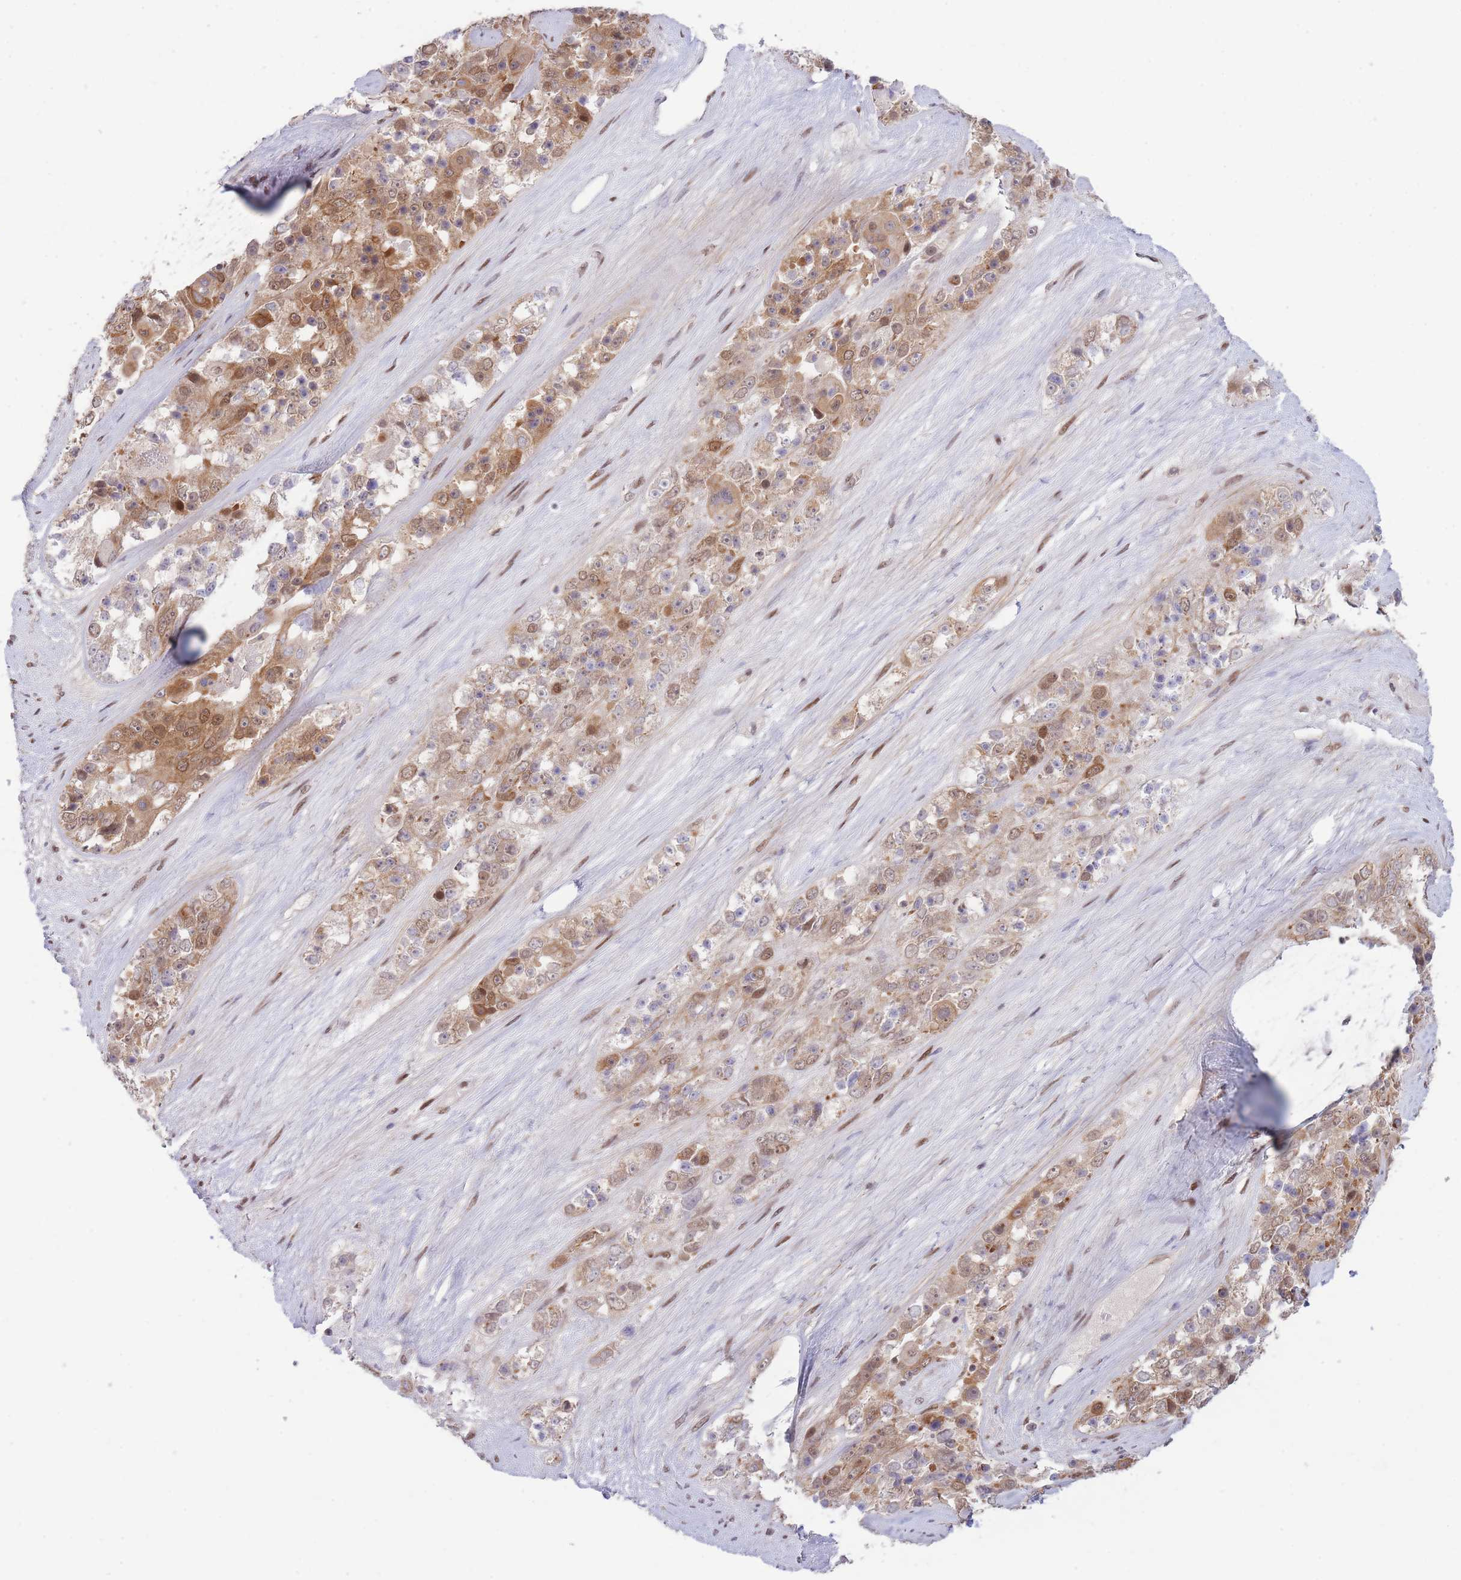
{"staining": {"intensity": "moderate", "quantity": ">75%", "location": "cytoplasmic/membranous,nuclear"}, "tissue": "ovarian cancer", "cell_type": "Tumor cells", "image_type": "cancer", "snomed": [{"axis": "morphology", "description": "Carcinoma, endometroid"}, {"axis": "topography", "description": "Ovary"}], "caption": "Immunohistochemical staining of ovarian cancer (endometroid carcinoma) demonstrates moderate cytoplasmic/membranous and nuclear protein expression in approximately >75% of tumor cells.", "gene": "CARD8", "patient": {"sex": "female", "age": 51}}